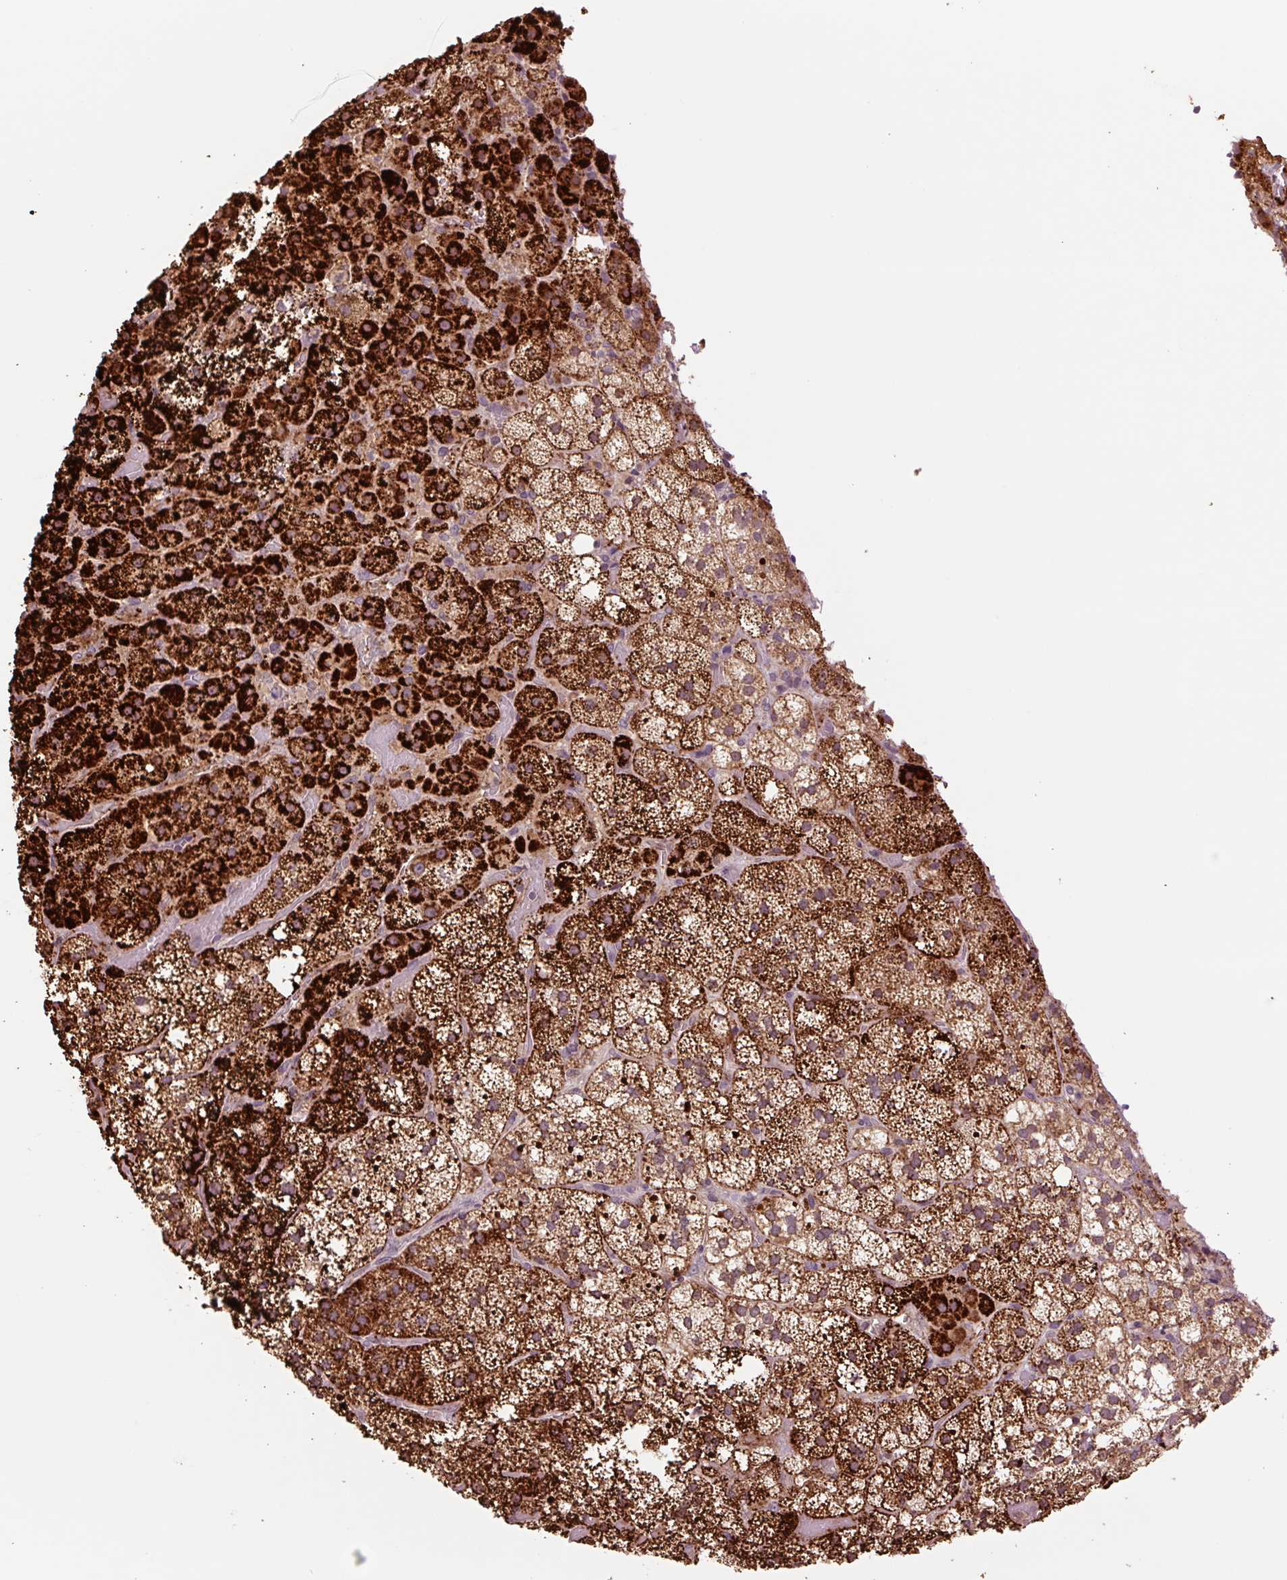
{"staining": {"intensity": "strong", "quantity": ">75%", "location": "cytoplasmic/membranous"}, "tissue": "adrenal gland", "cell_type": "Glandular cells", "image_type": "normal", "snomed": [{"axis": "morphology", "description": "Normal tissue, NOS"}, {"axis": "topography", "description": "Adrenal gland"}], "caption": "A brown stain highlights strong cytoplasmic/membranous expression of a protein in glandular cells of benign adrenal gland. The staining was performed using DAB, with brown indicating positive protein expression. Nuclei are stained blue with hematoxylin.", "gene": "TMEM160", "patient": {"sex": "male", "age": 53}}